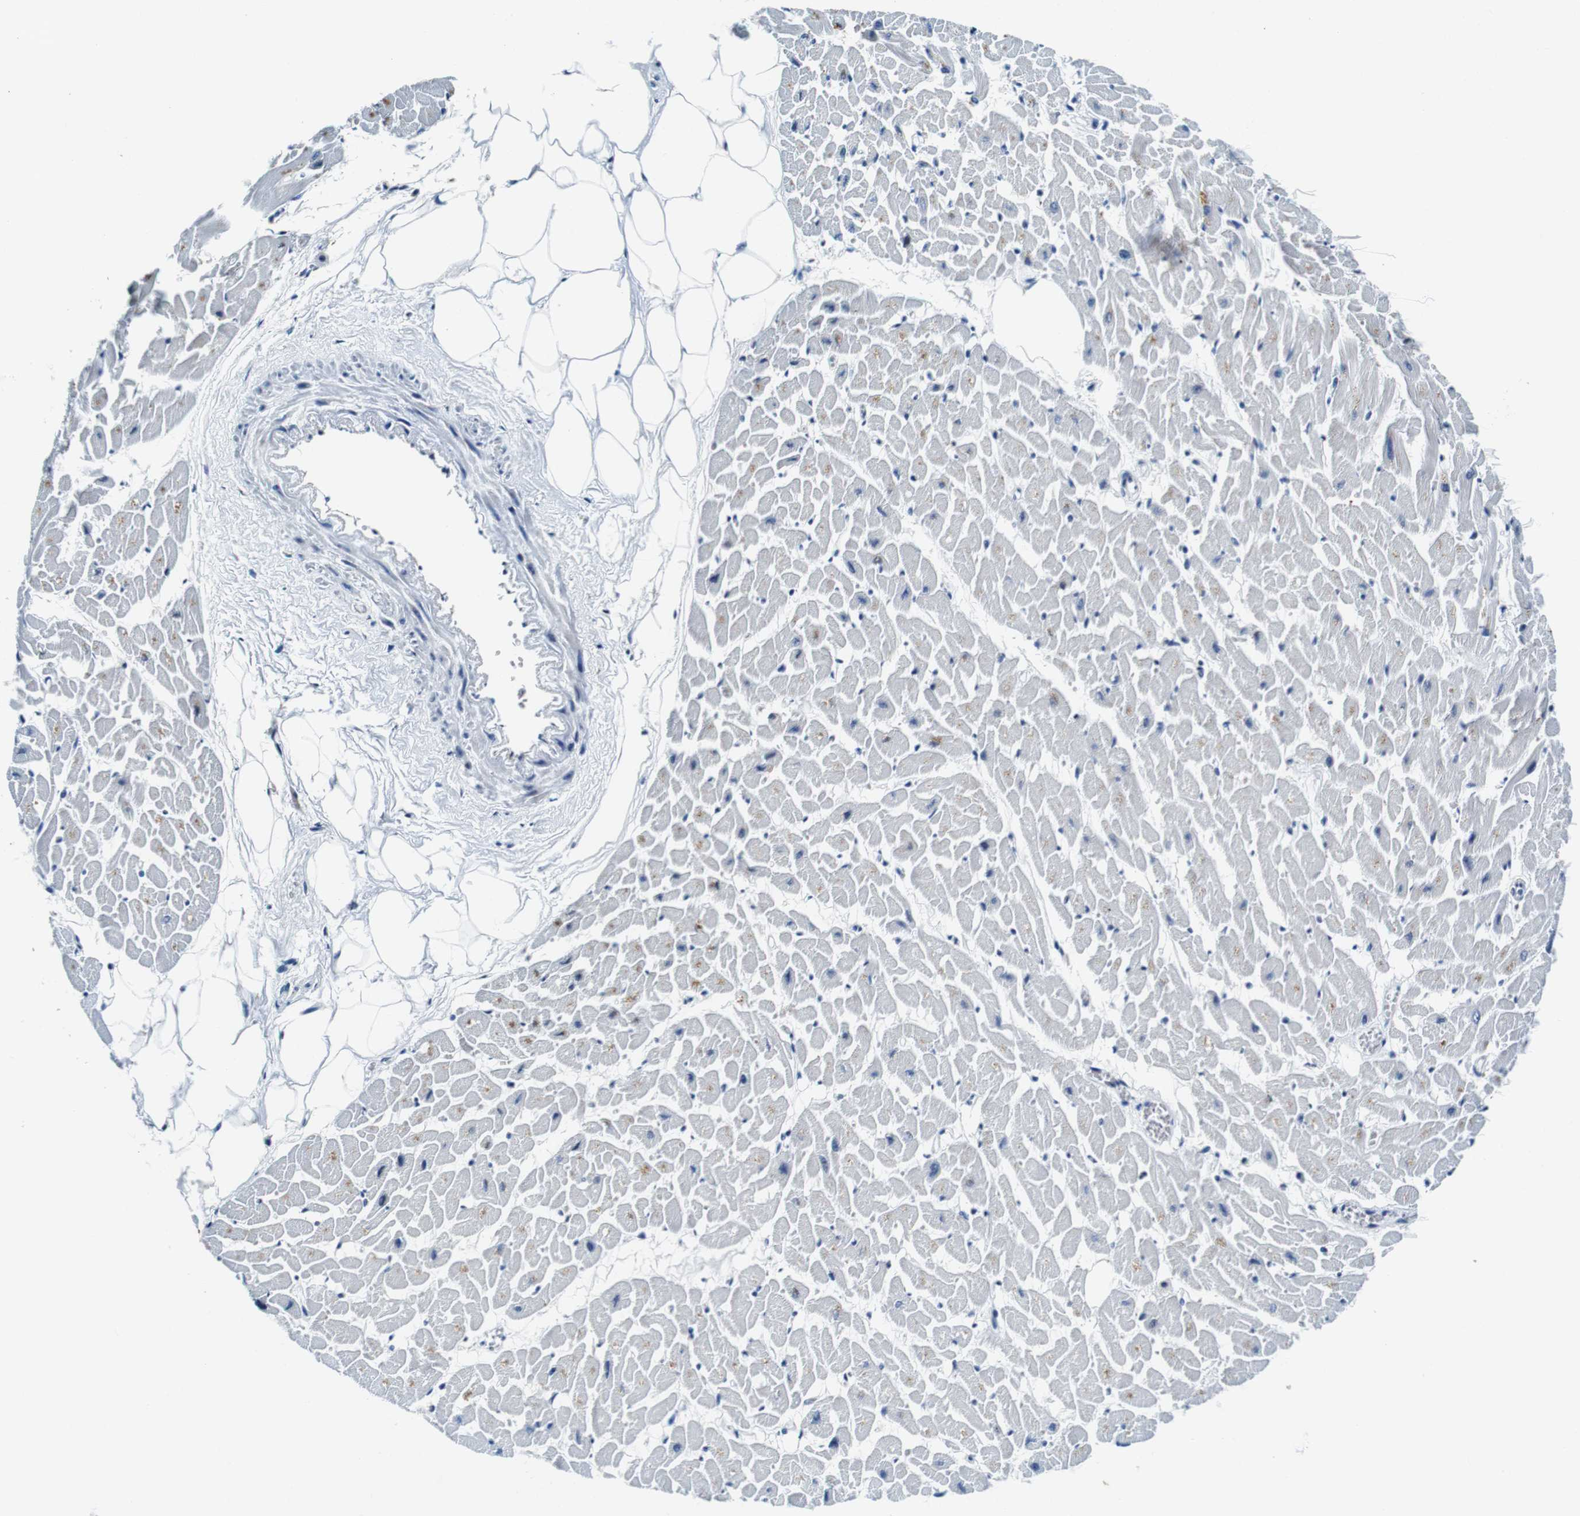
{"staining": {"intensity": "moderate", "quantity": "<25%", "location": "cytoplasmic/membranous"}, "tissue": "heart muscle", "cell_type": "Cardiomyocytes", "image_type": "normal", "snomed": [{"axis": "morphology", "description": "Normal tissue, NOS"}, {"axis": "topography", "description": "Heart"}], "caption": "Protein staining of benign heart muscle shows moderate cytoplasmic/membranous expression in about <25% of cardiomyocytes. The staining was performed using DAB to visualize the protein expression in brown, while the nuclei were stained in blue with hematoxylin (Magnification: 20x).", "gene": "FAR2", "patient": {"sex": "female", "age": 19}}